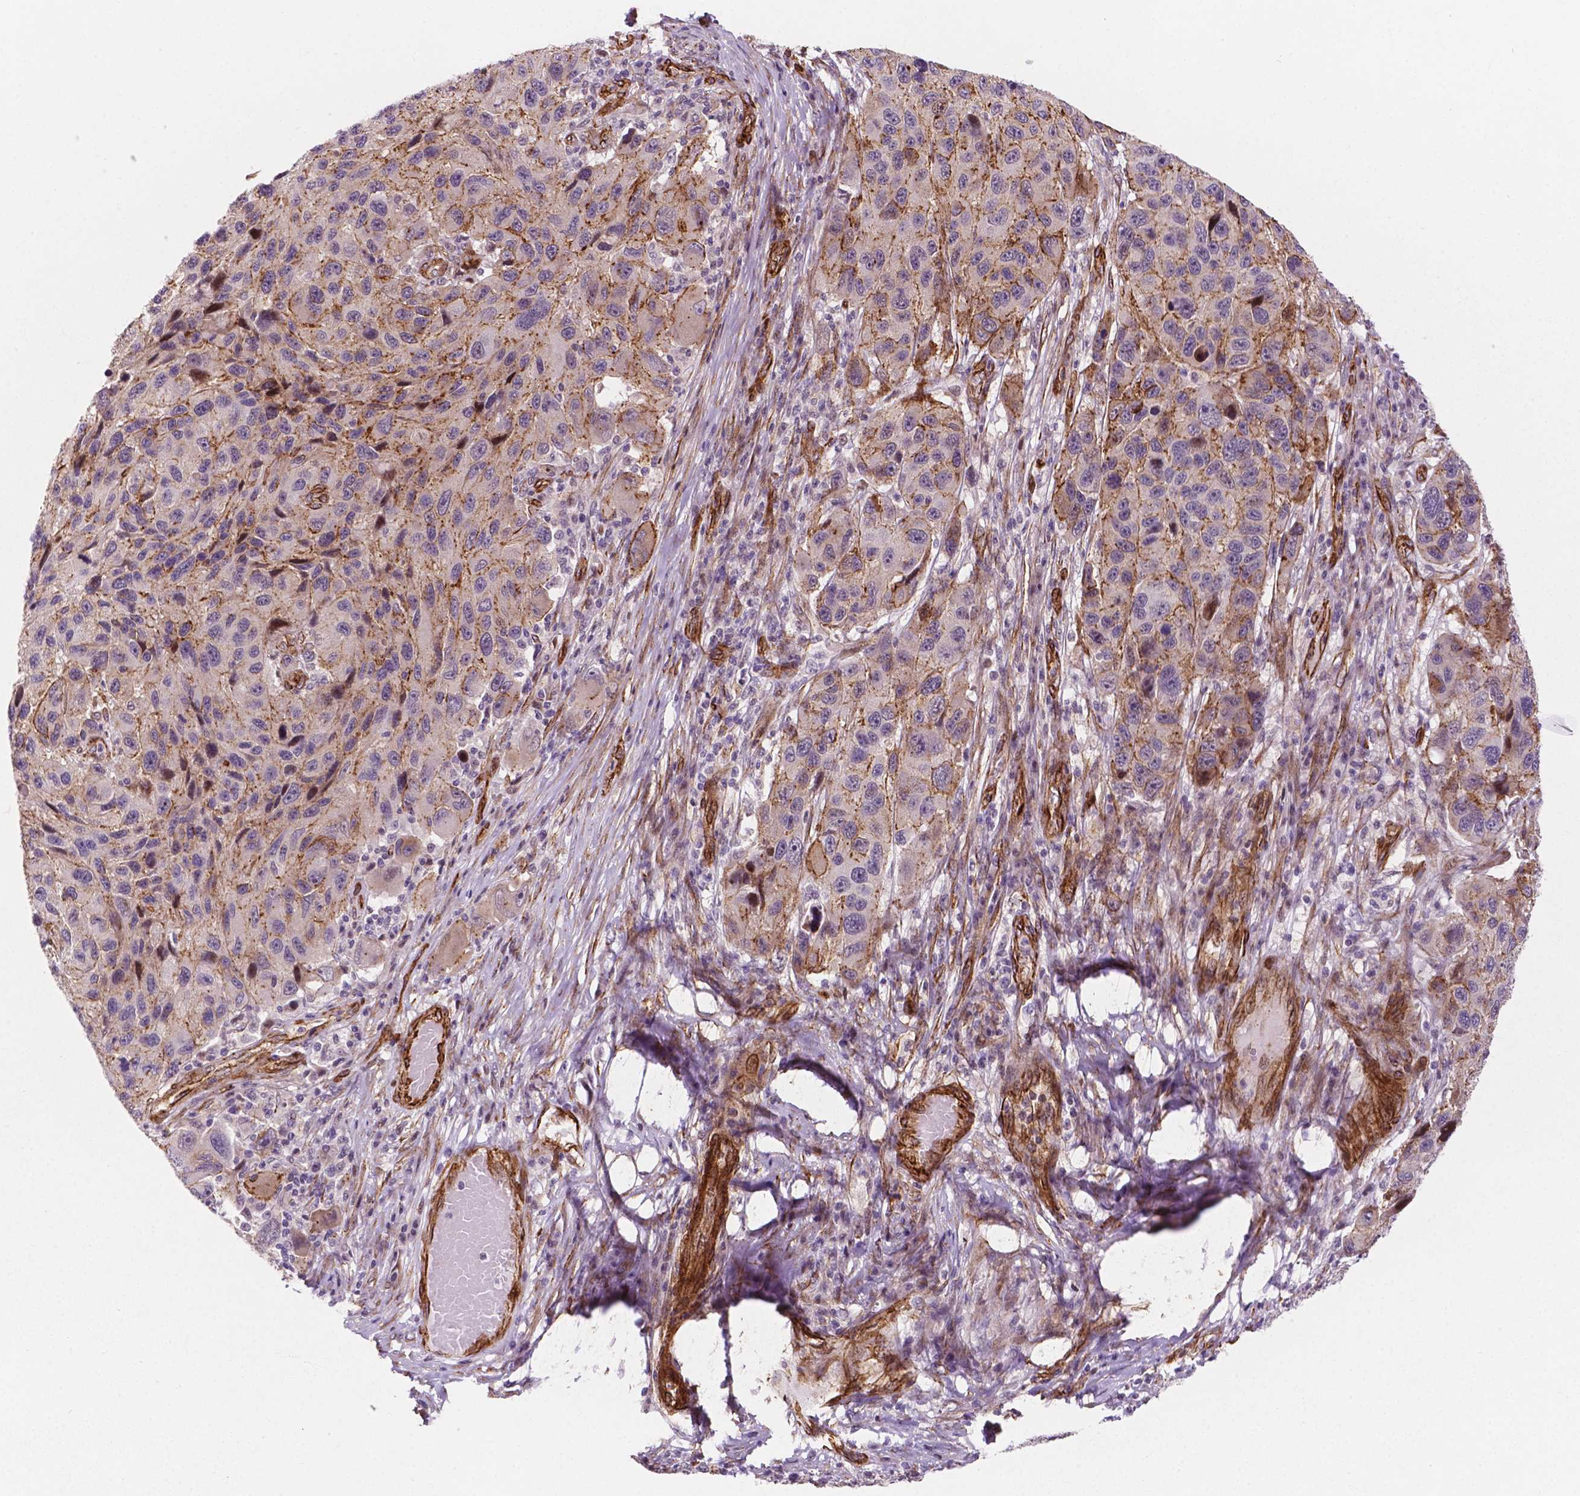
{"staining": {"intensity": "moderate", "quantity": "25%-75%", "location": "cytoplasmic/membranous"}, "tissue": "melanoma", "cell_type": "Tumor cells", "image_type": "cancer", "snomed": [{"axis": "morphology", "description": "Malignant melanoma, NOS"}, {"axis": "topography", "description": "Skin"}], "caption": "Human malignant melanoma stained with a protein marker shows moderate staining in tumor cells.", "gene": "EGFL8", "patient": {"sex": "male", "age": 53}}